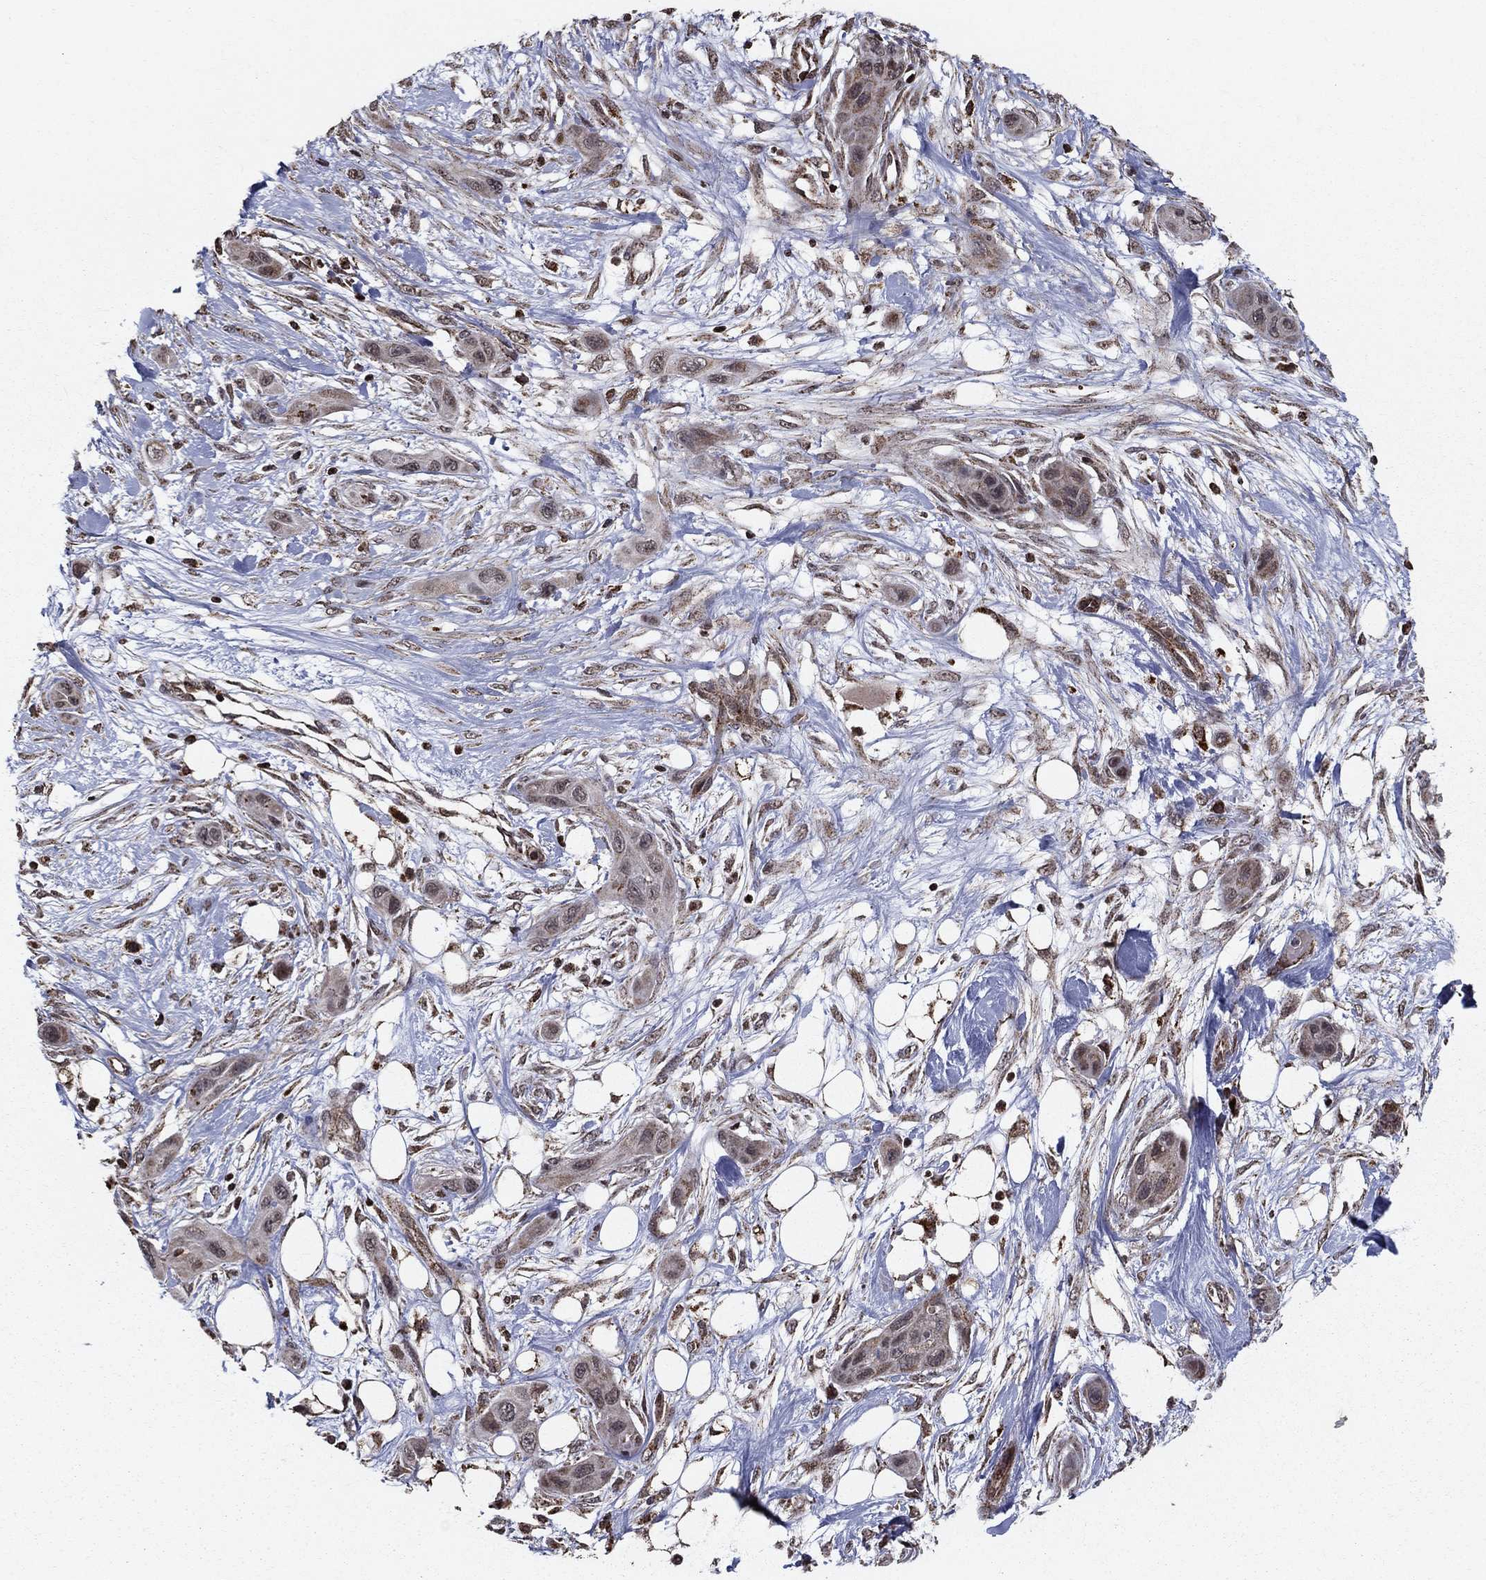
{"staining": {"intensity": "weak", "quantity": "25%-75%", "location": "cytoplasmic/membranous"}, "tissue": "skin cancer", "cell_type": "Tumor cells", "image_type": "cancer", "snomed": [{"axis": "morphology", "description": "Squamous cell carcinoma, NOS"}, {"axis": "topography", "description": "Skin"}], "caption": "Skin cancer stained for a protein exhibits weak cytoplasmic/membranous positivity in tumor cells.", "gene": "ACOT13", "patient": {"sex": "male", "age": 79}}